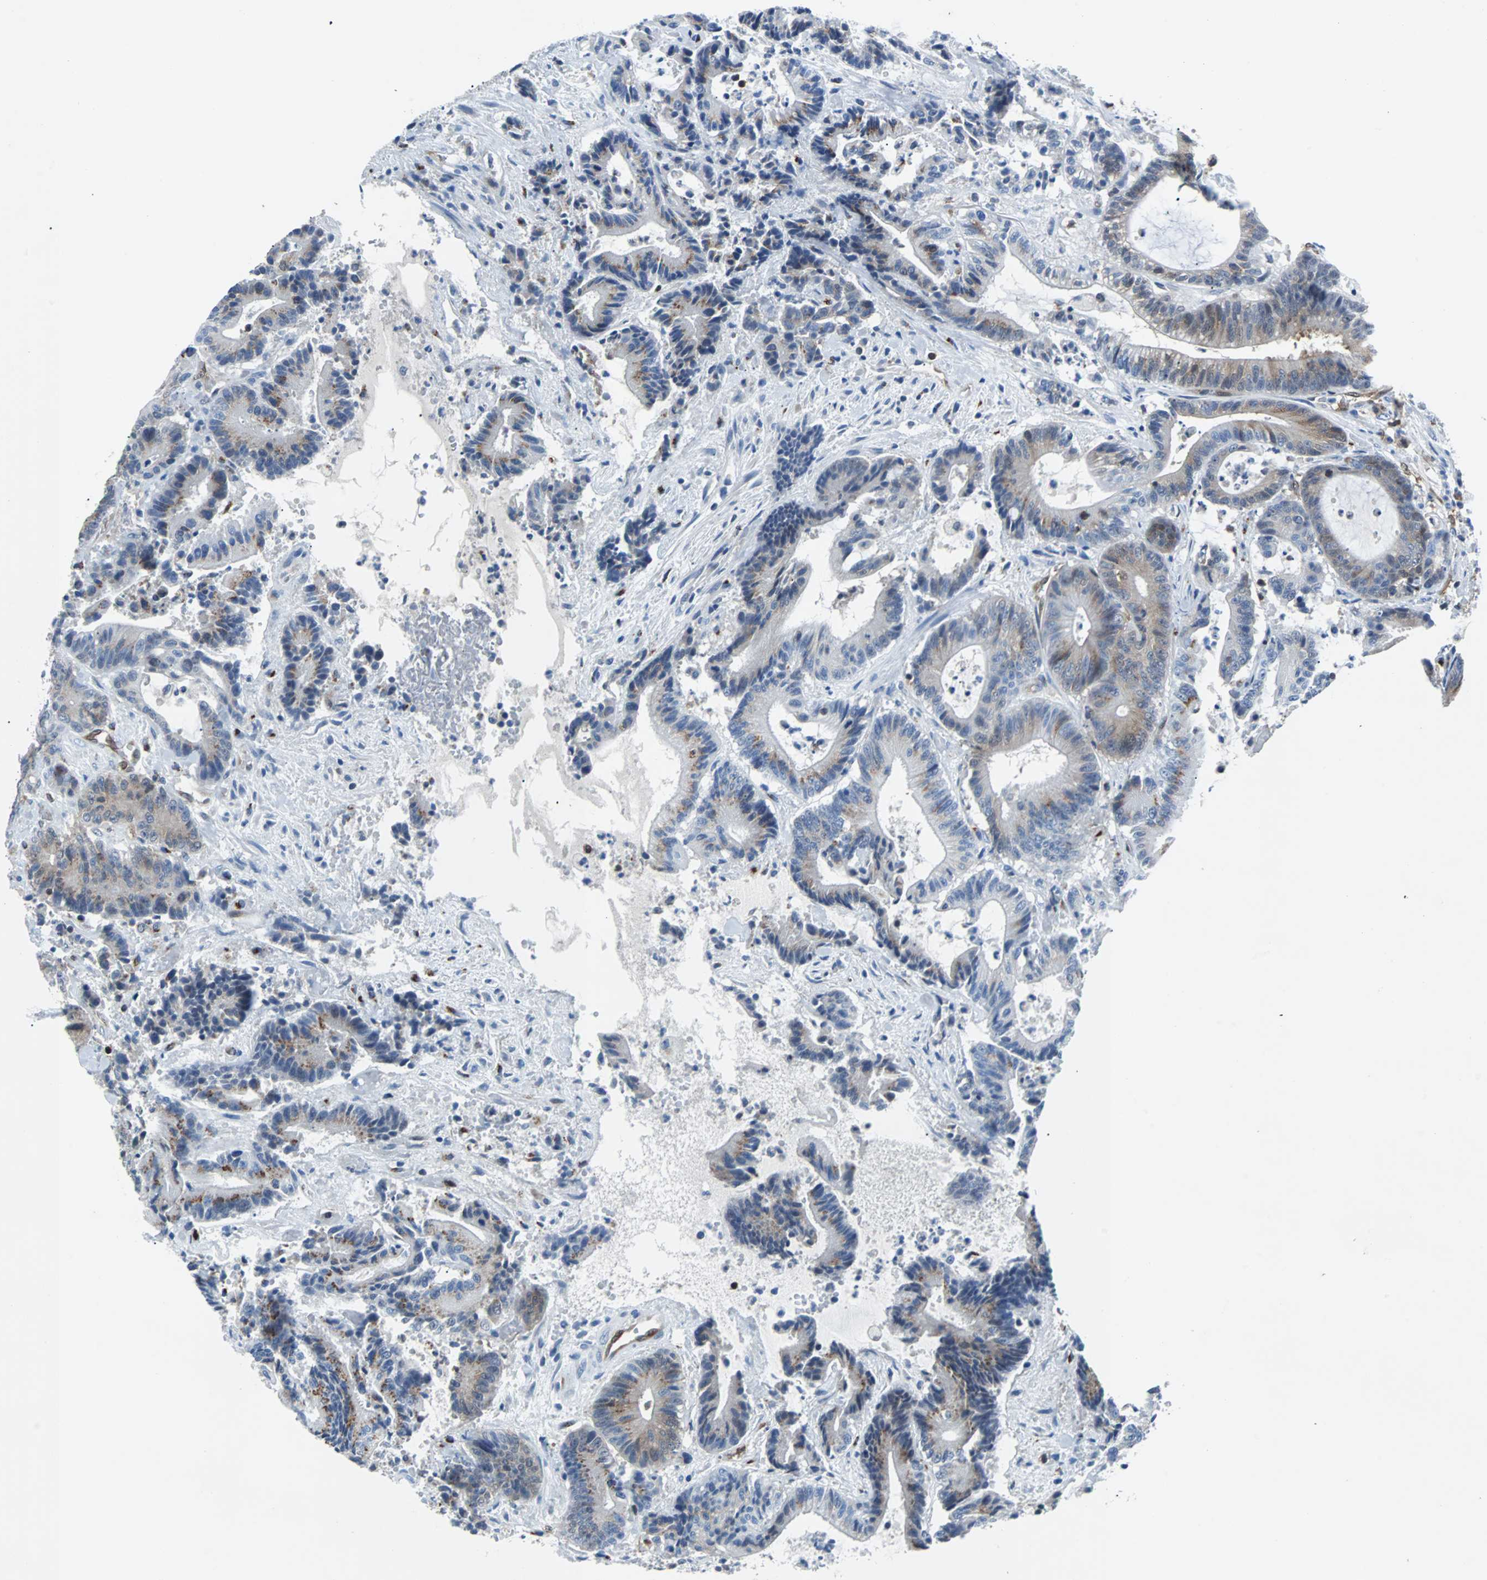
{"staining": {"intensity": "weak", "quantity": "25%-75%", "location": "cytoplasmic/membranous"}, "tissue": "colorectal cancer", "cell_type": "Tumor cells", "image_type": "cancer", "snomed": [{"axis": "morphology", "description": "Adenocarcinoma, NOS"}, {"axis": "topography", "description": "Colon"}], "caption": "This photomicrograph shows immunohistochemistry (IHC) staining of colorectal cancer, with low weak cytoplasmic/membranous positivity in approximately 25%-75% of tumor cells.", "gene": "MAP2K6", "patient": {"sex": "female", "age": 84}}